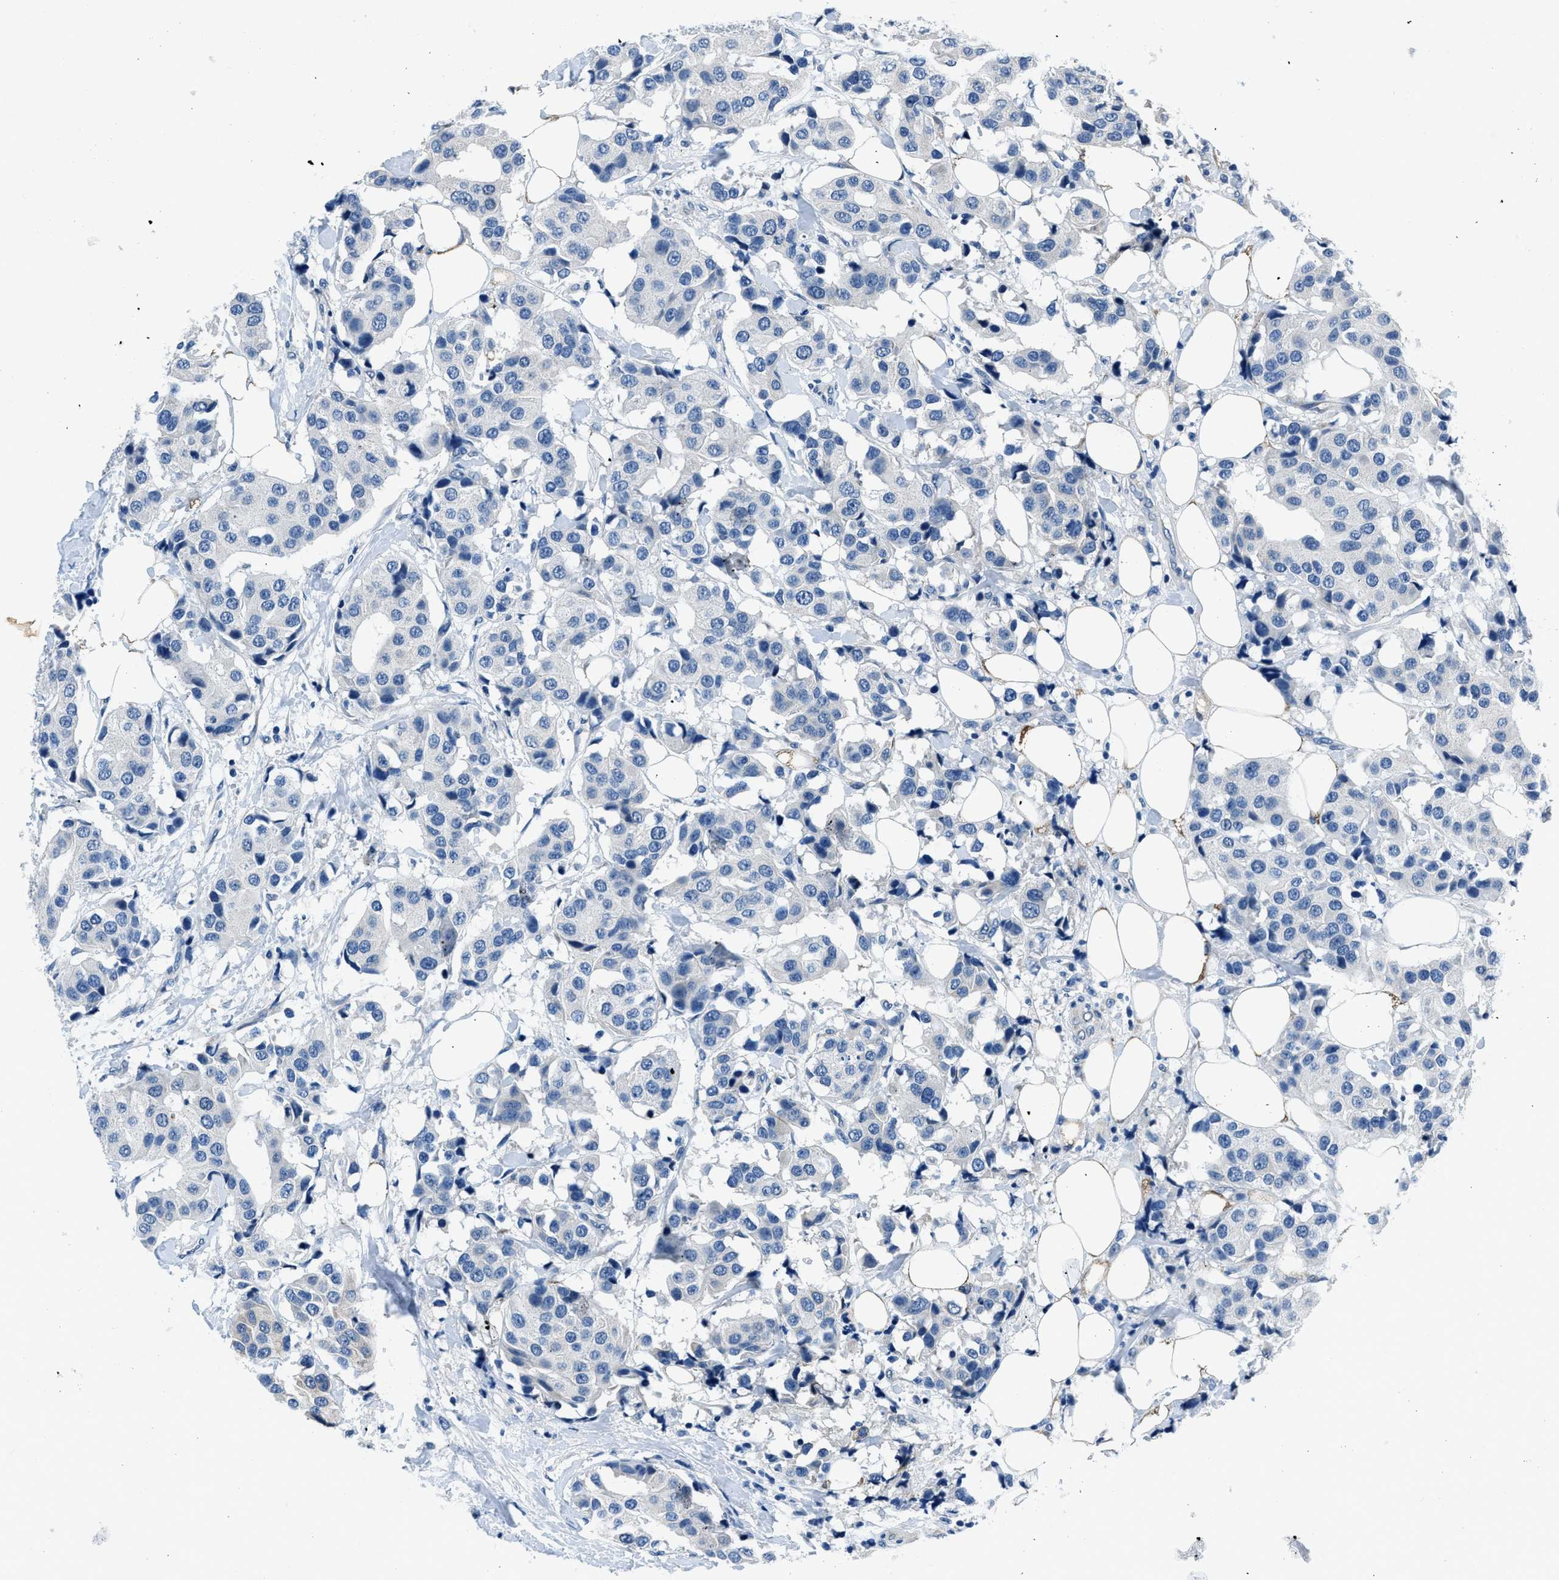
{"staining": {"intensity": "negative", "quantity": "none", "location": "none"}, "tissue": "breast cancer", "cell_type": "Tumor cells", "image_type": "cancer", "snomed": [{"axis": "morphology", "description": "Normal tissue, NOS"}, {"axis": "morphology", "description": "Duct carcinoma"}, {"axis": "topography", "description": "Breast"}], "caption": "A high-resolution image shows immunohistochemistry (IHC) staining of breast cancer (infiltrating ductal carcinoma), which demonstrates no significant expression in tumor cells.", "gene": "GJA3", "patient": {"sex": "female", "age": 39}}